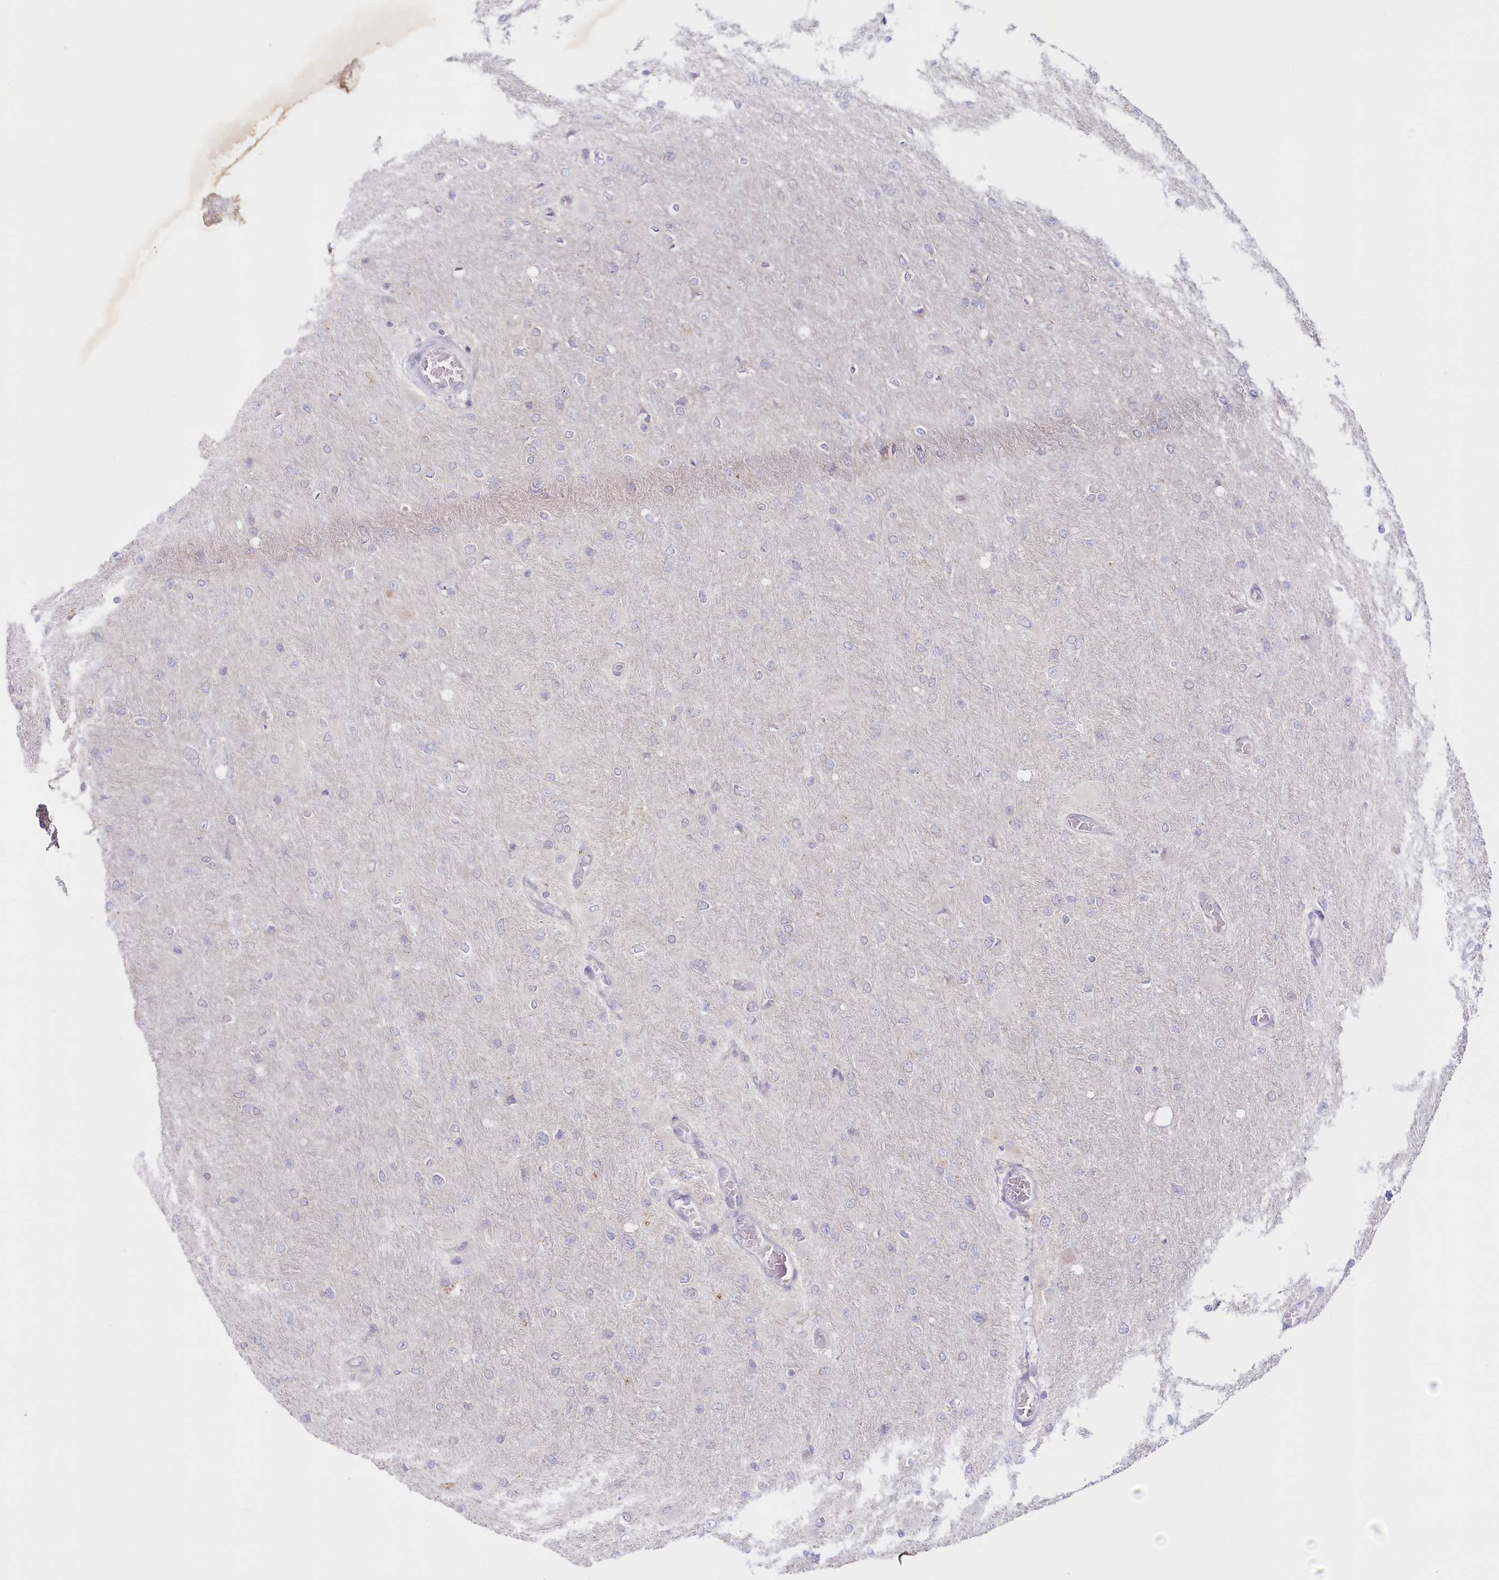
{"staining": {"intensity": "negative", "quantity": "none", "location": "none"}, "tissue": "glioma", "cell_type": "Tumor cells", "image_type": "cancer", "snomed": [{"axis": "morphology", "description": "Glioma, malignant, High grade"}, {"axis": "topography", "description": "Cerebral cortex"}], "caption": "This is a photomicrograph of immunohistochemistry (IHC) staining of glioma, which shows no staining in tumor cells. (Immunohistochemistry, brightfield microscopy, high magnification).", "gene": "PSAPL1", "patient": {"sex": "female", "age": 36}}